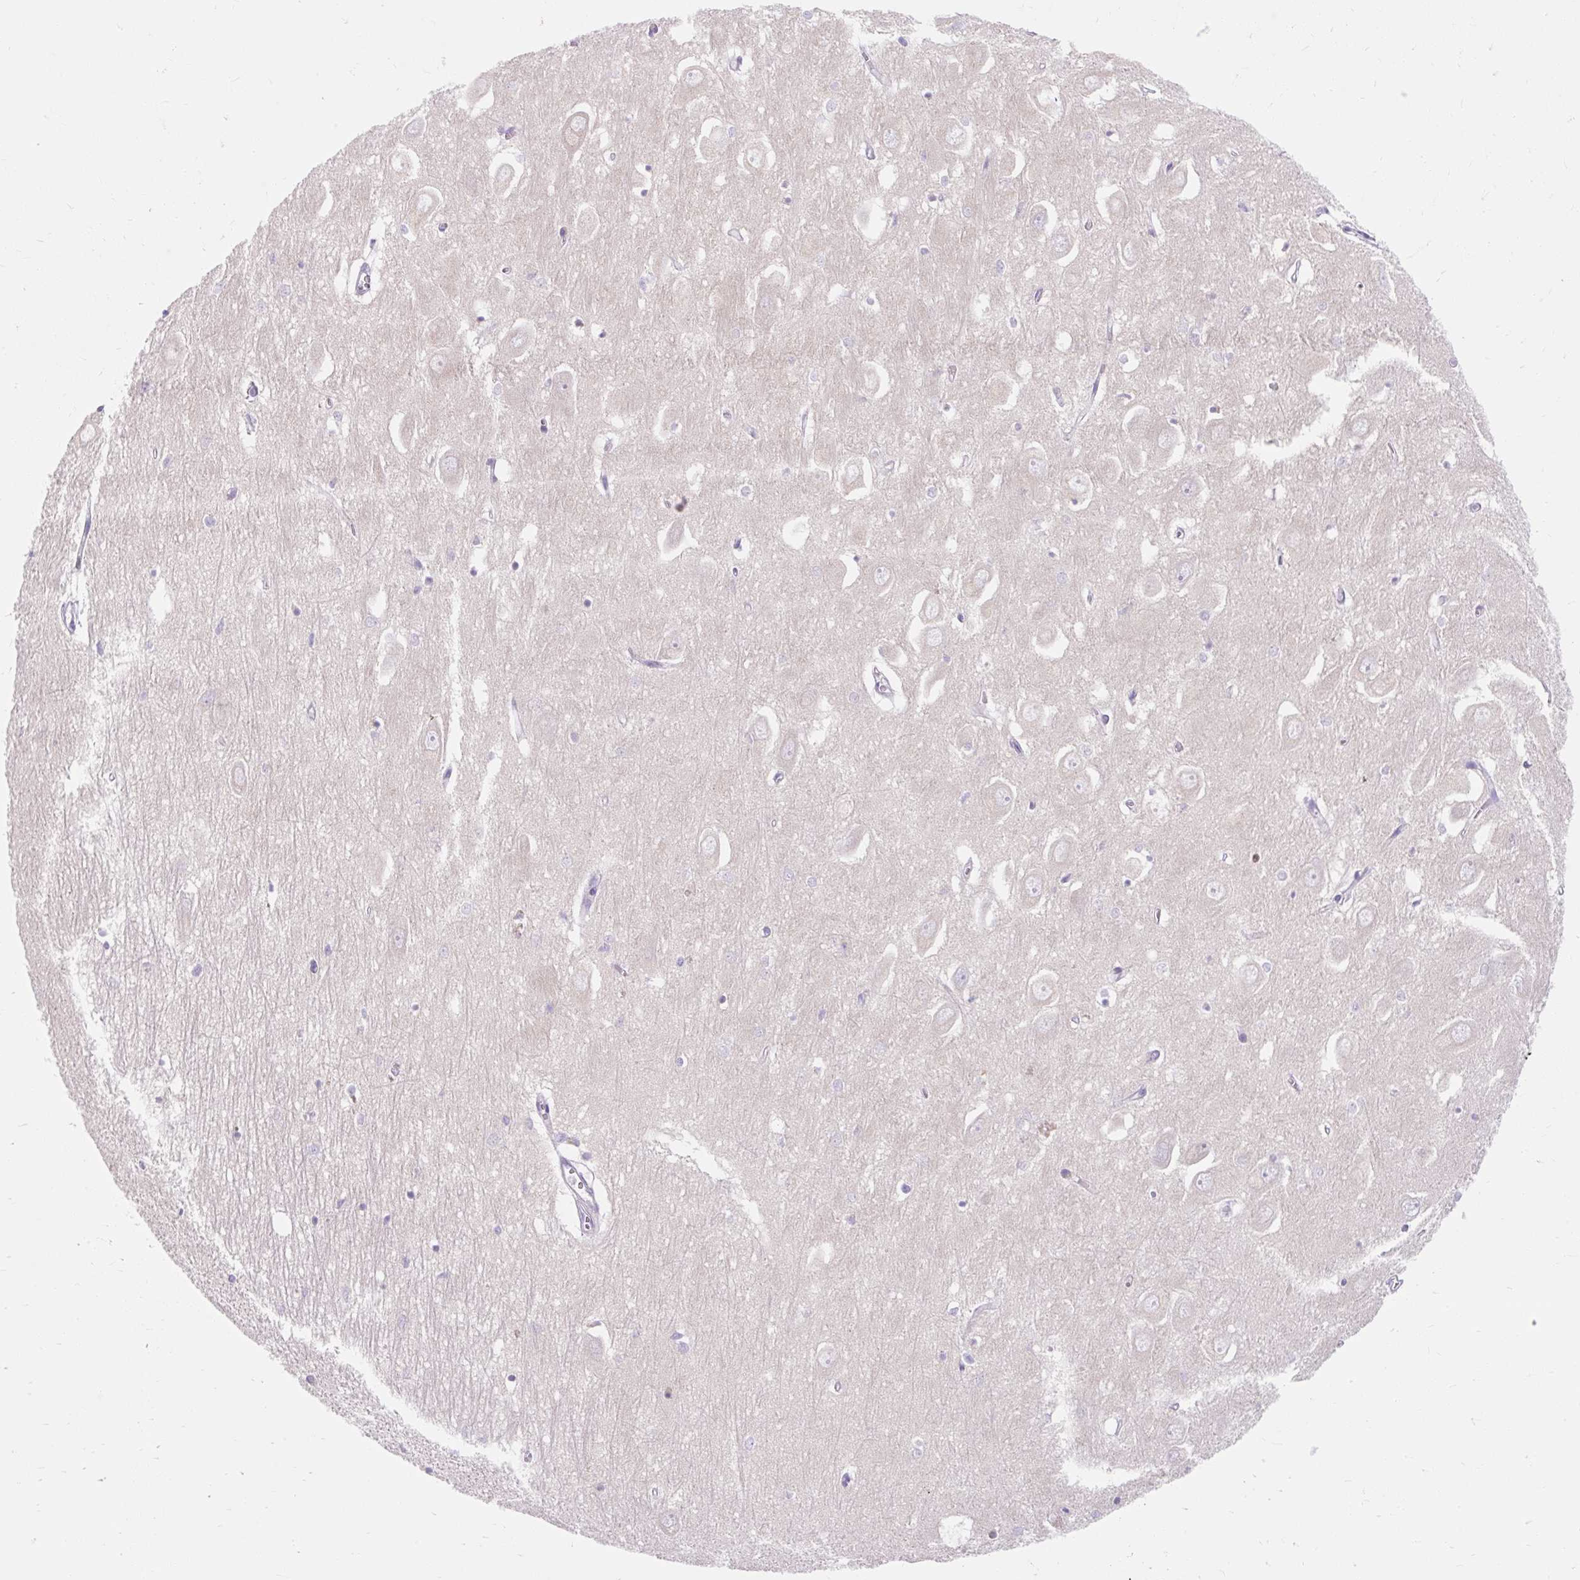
{"staining": {"intensity": "negative", "quantity": "none", "location": "none"}, "tissue": "hippocampus", "cell_type": "Glial cells", "image_type": "normal", "snomed": [{"axis": "morphology", "description": "Normal tissue, NOS"}, {"axis": "topography", "description": "Hippocampus"}], "caption": "Immunohistochemistry image of unremarkable hippocampus: human hippocampus stained with DAB displays no significant protein positivity in glial cells.", "gene": "SLC28A1", "patient": {"sex": "female", "age": 64}}